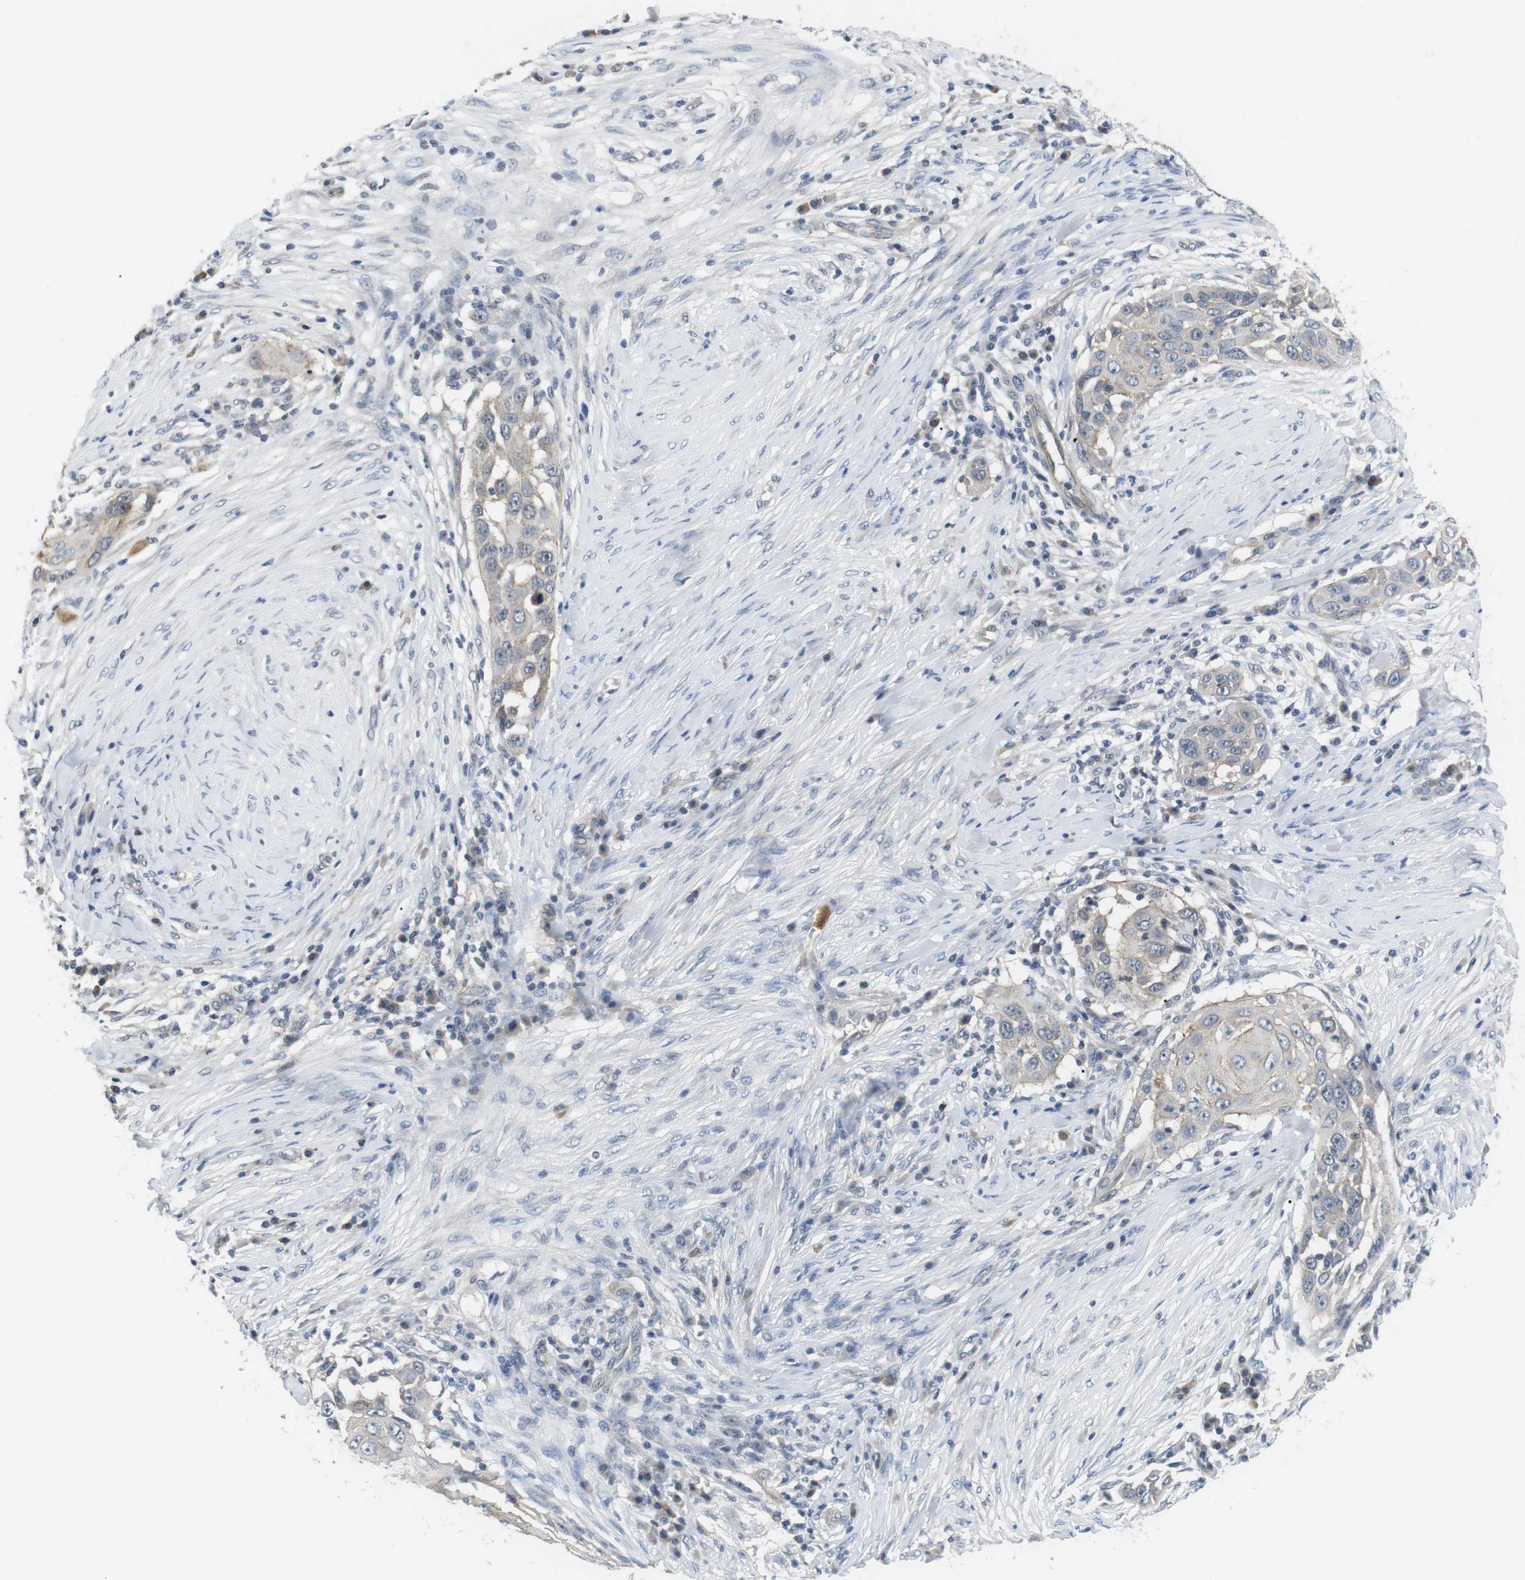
{"staining": {"intensity": "weak", "quantity": "<25%", "location": "cytoplasmic/membranous"}, "tissue": "skin cancer", "cell_type": "Tumor cells", "image_type": "cancer", "snomed": [{"axis": "morphology", "description": "Squamous cell carcinoma, NOS"}, {"axis": "topography", "description": "Skin"}], "caption": "IHC micrograph of neoplastic tissue: human skin squamous cell carcinoma stained with DAB displays no significant protein positivity in tumor cells.", "gene": "NECTIN1", "patient": {"sex": "female", "age": 44}}